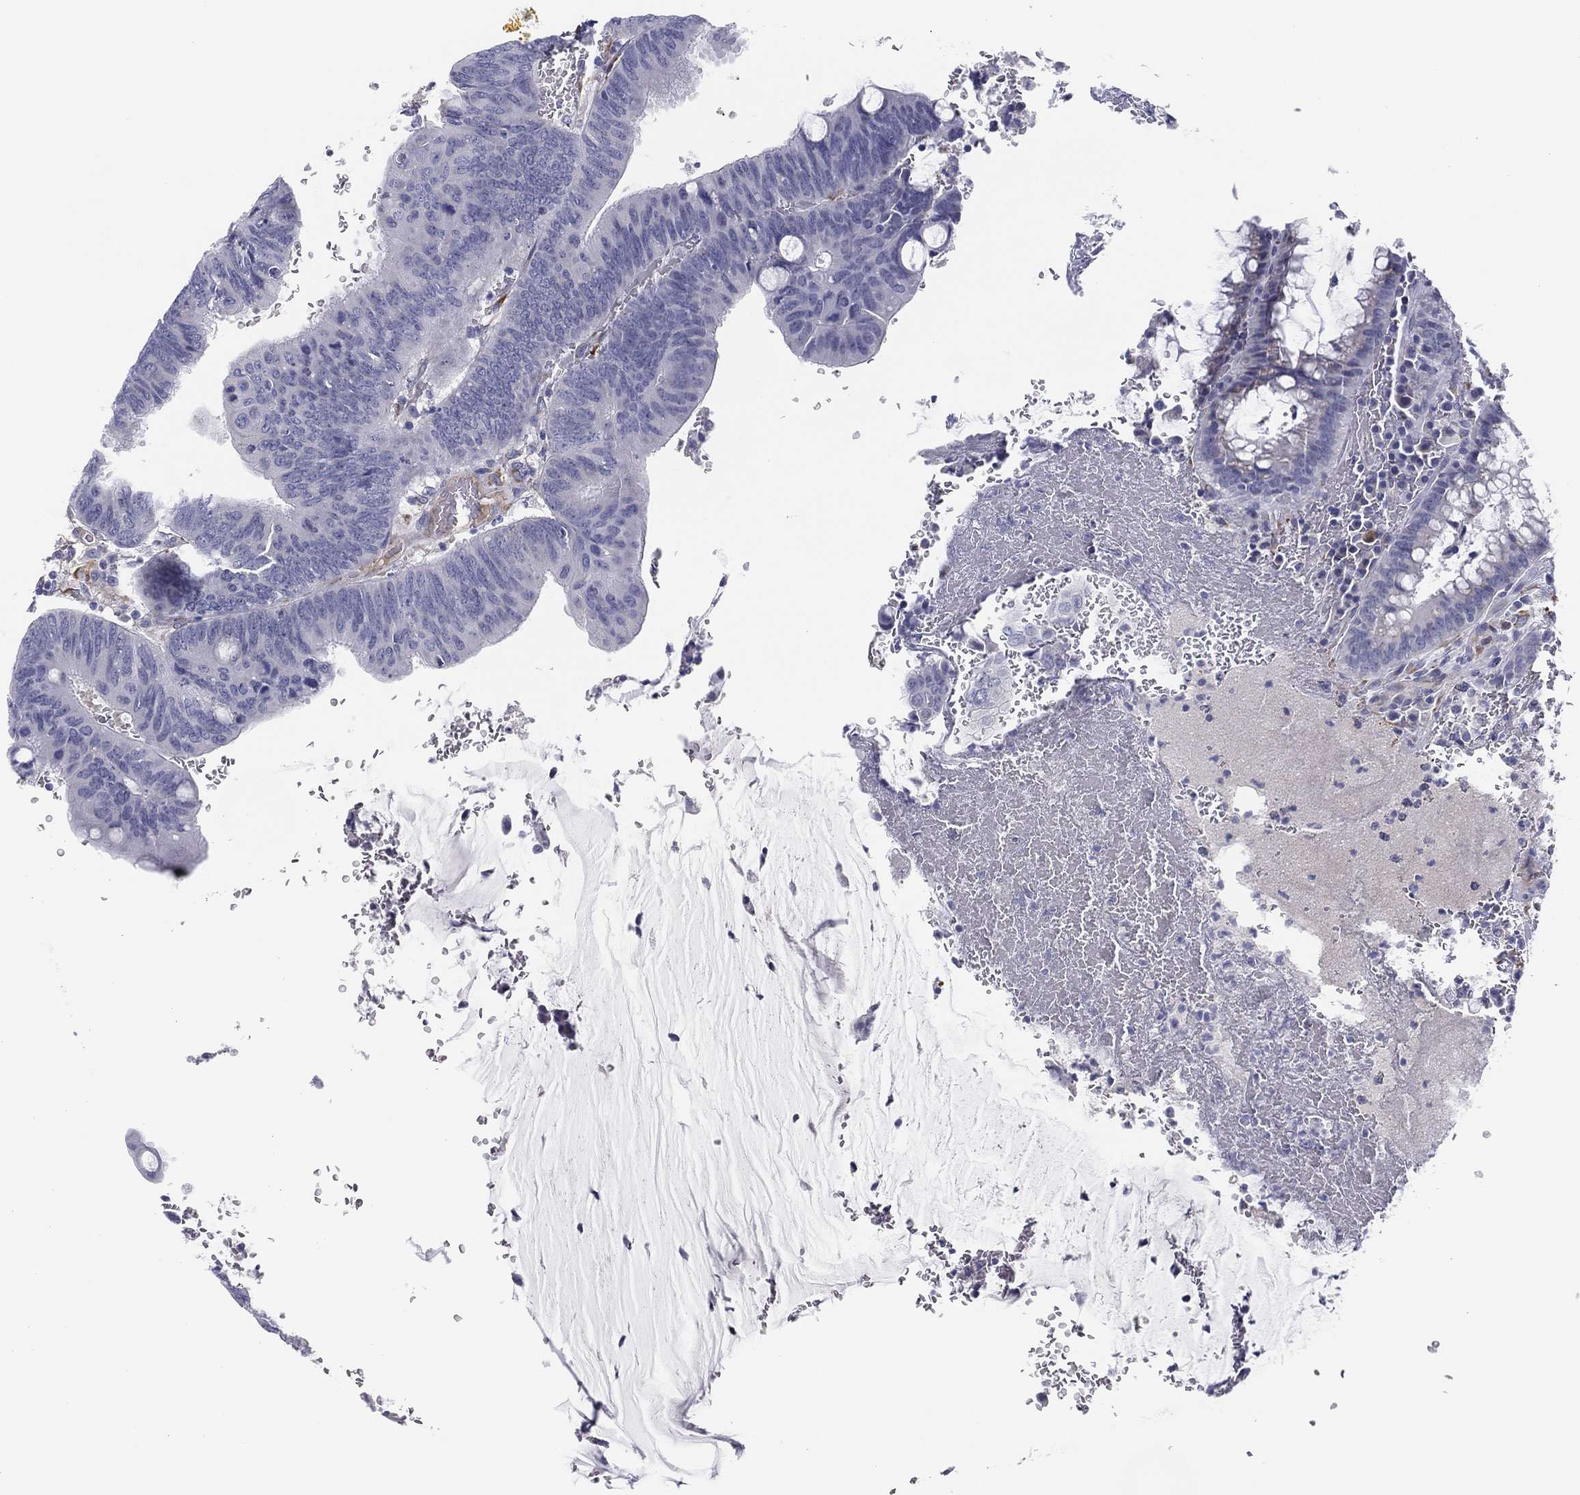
{"staining": {"intensity": "negative", "quantity": "none", "location": "none"}, "tissue": "colorectal cancer", "cell_type": "Tumor cells", "image_type": "cancer", "snomed": [{"axis": "morphology", "description": "Normal tissue, NOS"}, {"axis": "morphology", "description": "Adenocarcinoma, NOS"}, {"axis": "topography", "description": "Rectum"}], "caption": "Immunohistochemical staining of adenocarcinoma (colorectal) shows no significant positivity in tumor cells. (IHC, brightfield microscopy, high magnification).", "gene": "MLF1", "patient": {"sex": "male", "age": 92}}